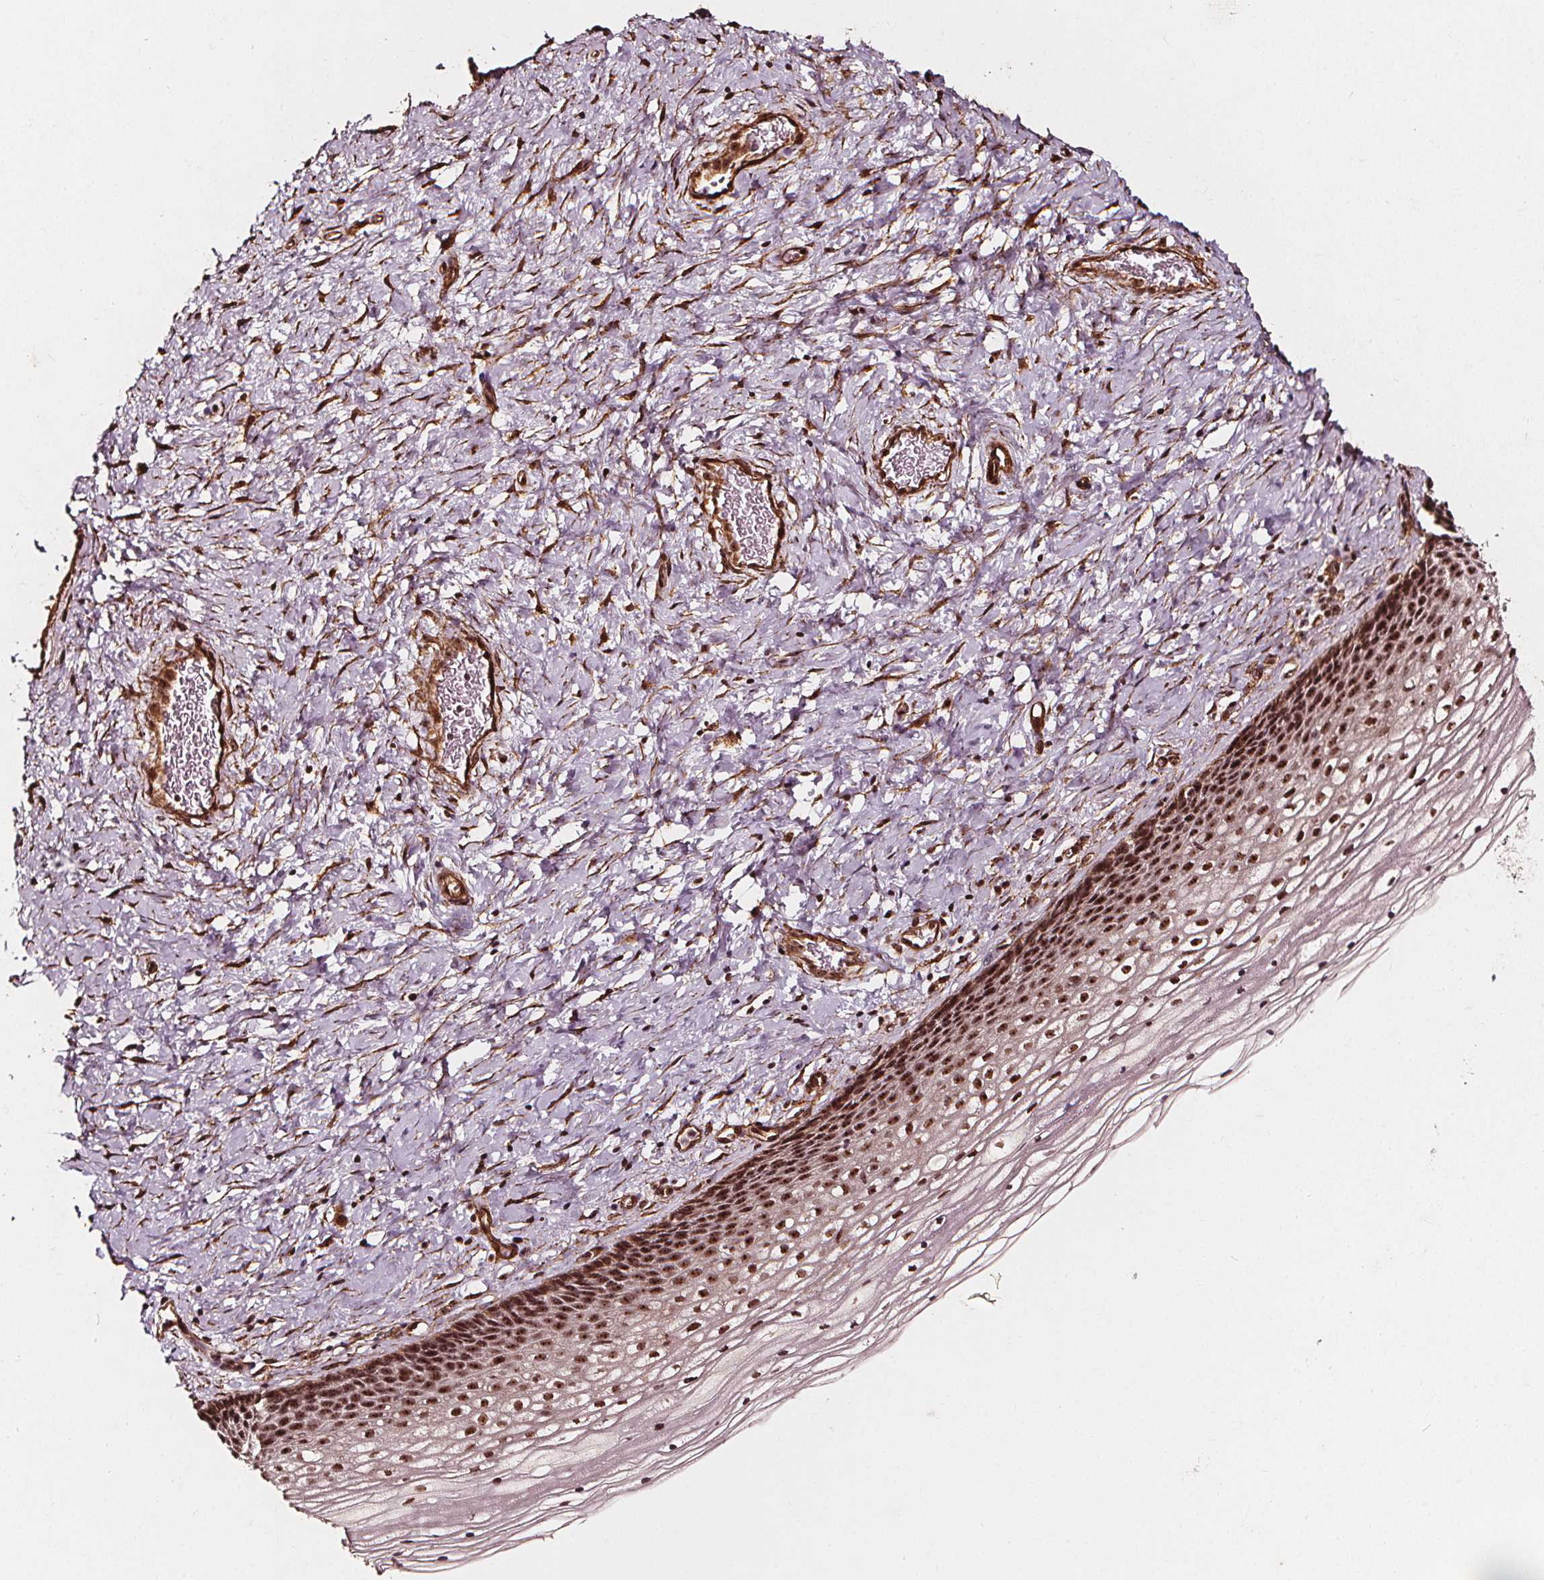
{"staining": {"intensity": "moderate", "quantity": ">75%", "location": "nuclear"}, "tissue": "cervix", "cell_type": "Glandular cells", "image_type": "normal", "snomed": [{"axis": "morphology", "description": "Normal tissue, NOS"}, {"axis": "topography", "description": "Cervix"}], "caption": "The micrograph displays a brown stain indicating the presence of a protein in the nuclear of glandular cells in cervix.", "gene": "EXOSC9", "patient": {"sex": "female", "age": 34}}